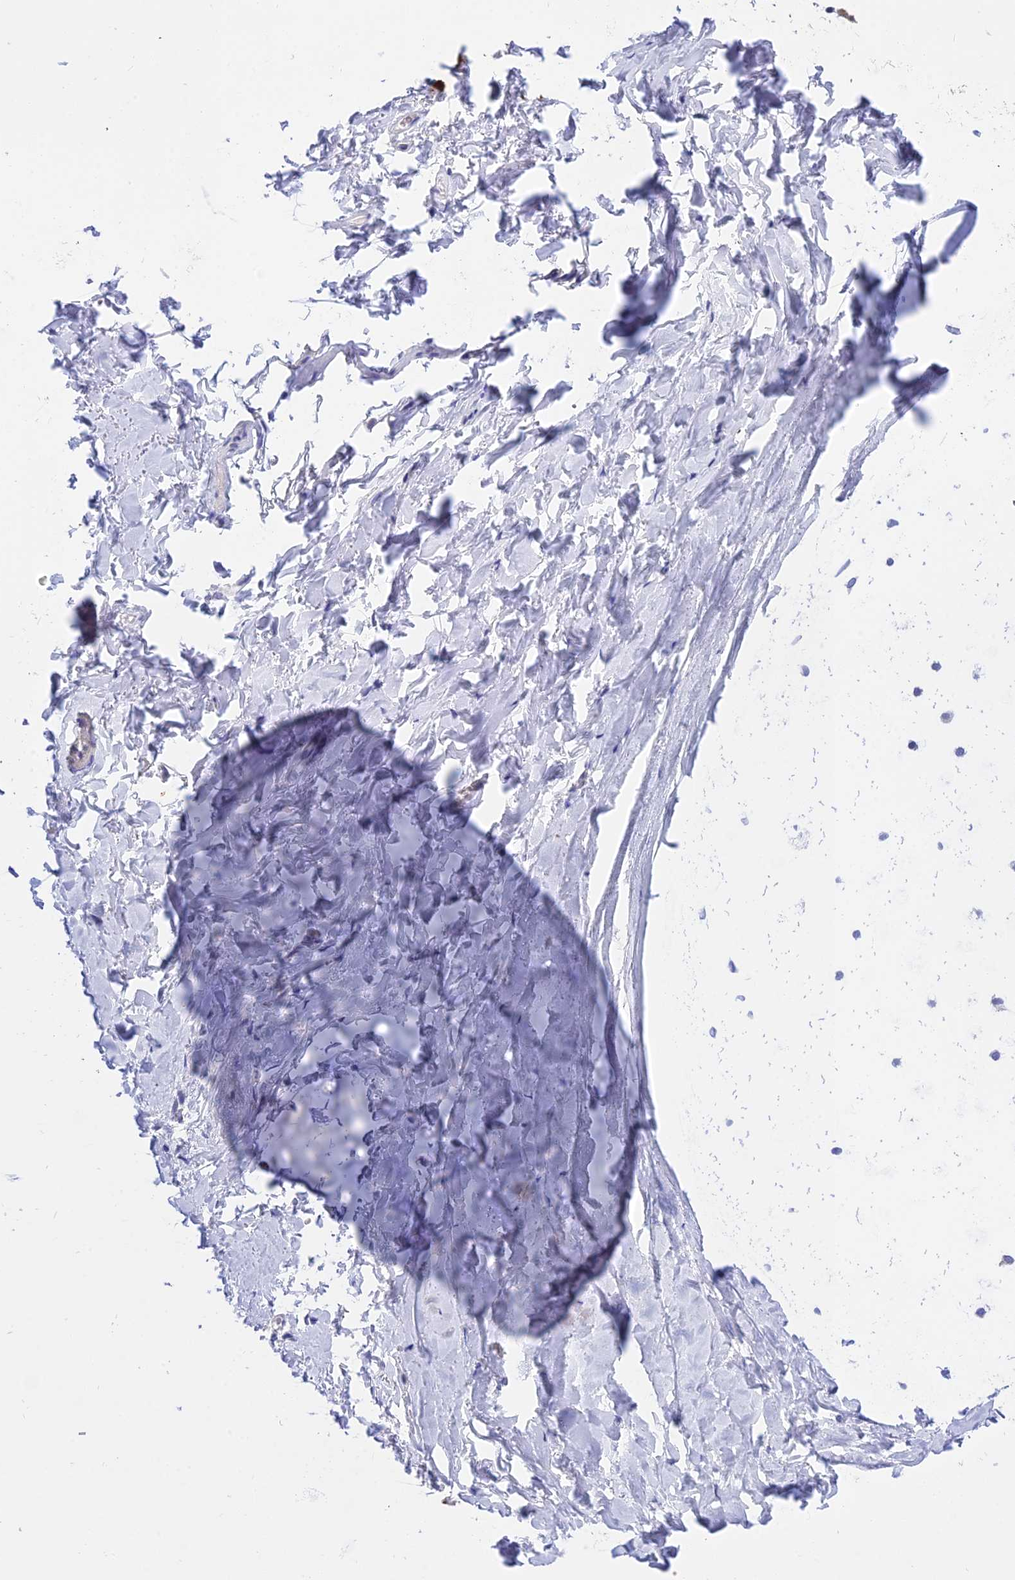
{"staining": {"intensity": "negative", "quantity": "none", "location": "none"}, "tissue": "adipose tissue", "cell_type": "Adipocytes", "image_type": "normal", "snomed": [{"axis": "morphology", "description": "Normal tissue, NOS"}, {"axis": "topography", "description": "Lymph node"}, {"axis": "topography", "description": "Bronchus"}], "caption": "This is an immunohistochemistry (IHC) image of normal human adipose tissue. There is no expression in adipocytes.", "gene": "DEFB107A", "patient": {"sex": "male", "age": 63}}